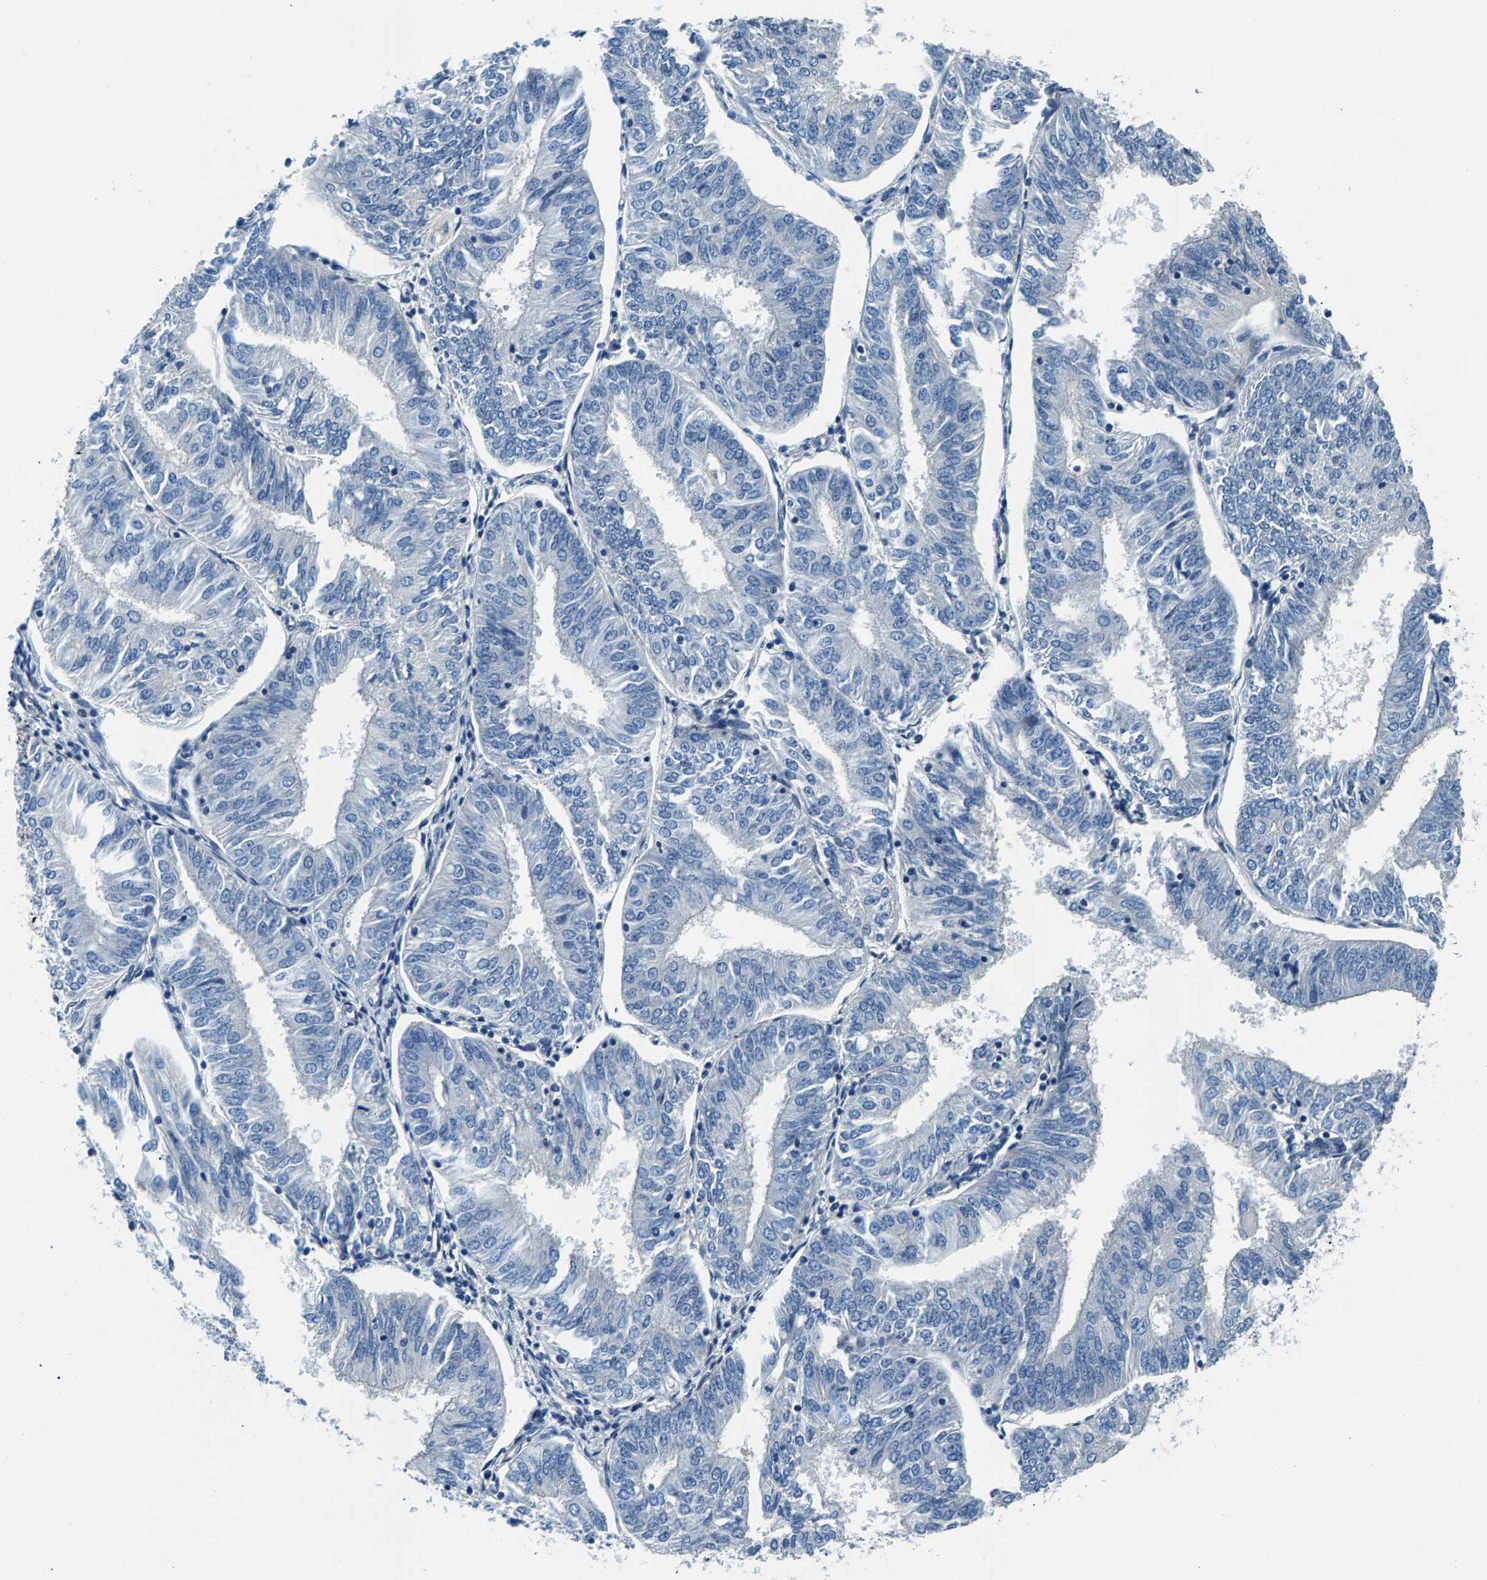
{"staining": {"intensity": "negative", "quantity": "none", "location": "none"}, "tissue": "endometrial cancer", "cell_type": "Tumor cells", "image_type": "cancer", "snomed": [{"axis": "morphology", "description": "Adenocarcinoma, NOS"}, {"axis": "topography", "description": "Endometrium"}], "caption": "Immunohistochemical staining of human endometrial cancer (adenocarcinoma) shows no significant positivity in tumor cells.", "gene": "CDRT4", "patient": {"sex": "female", "age": 58}}